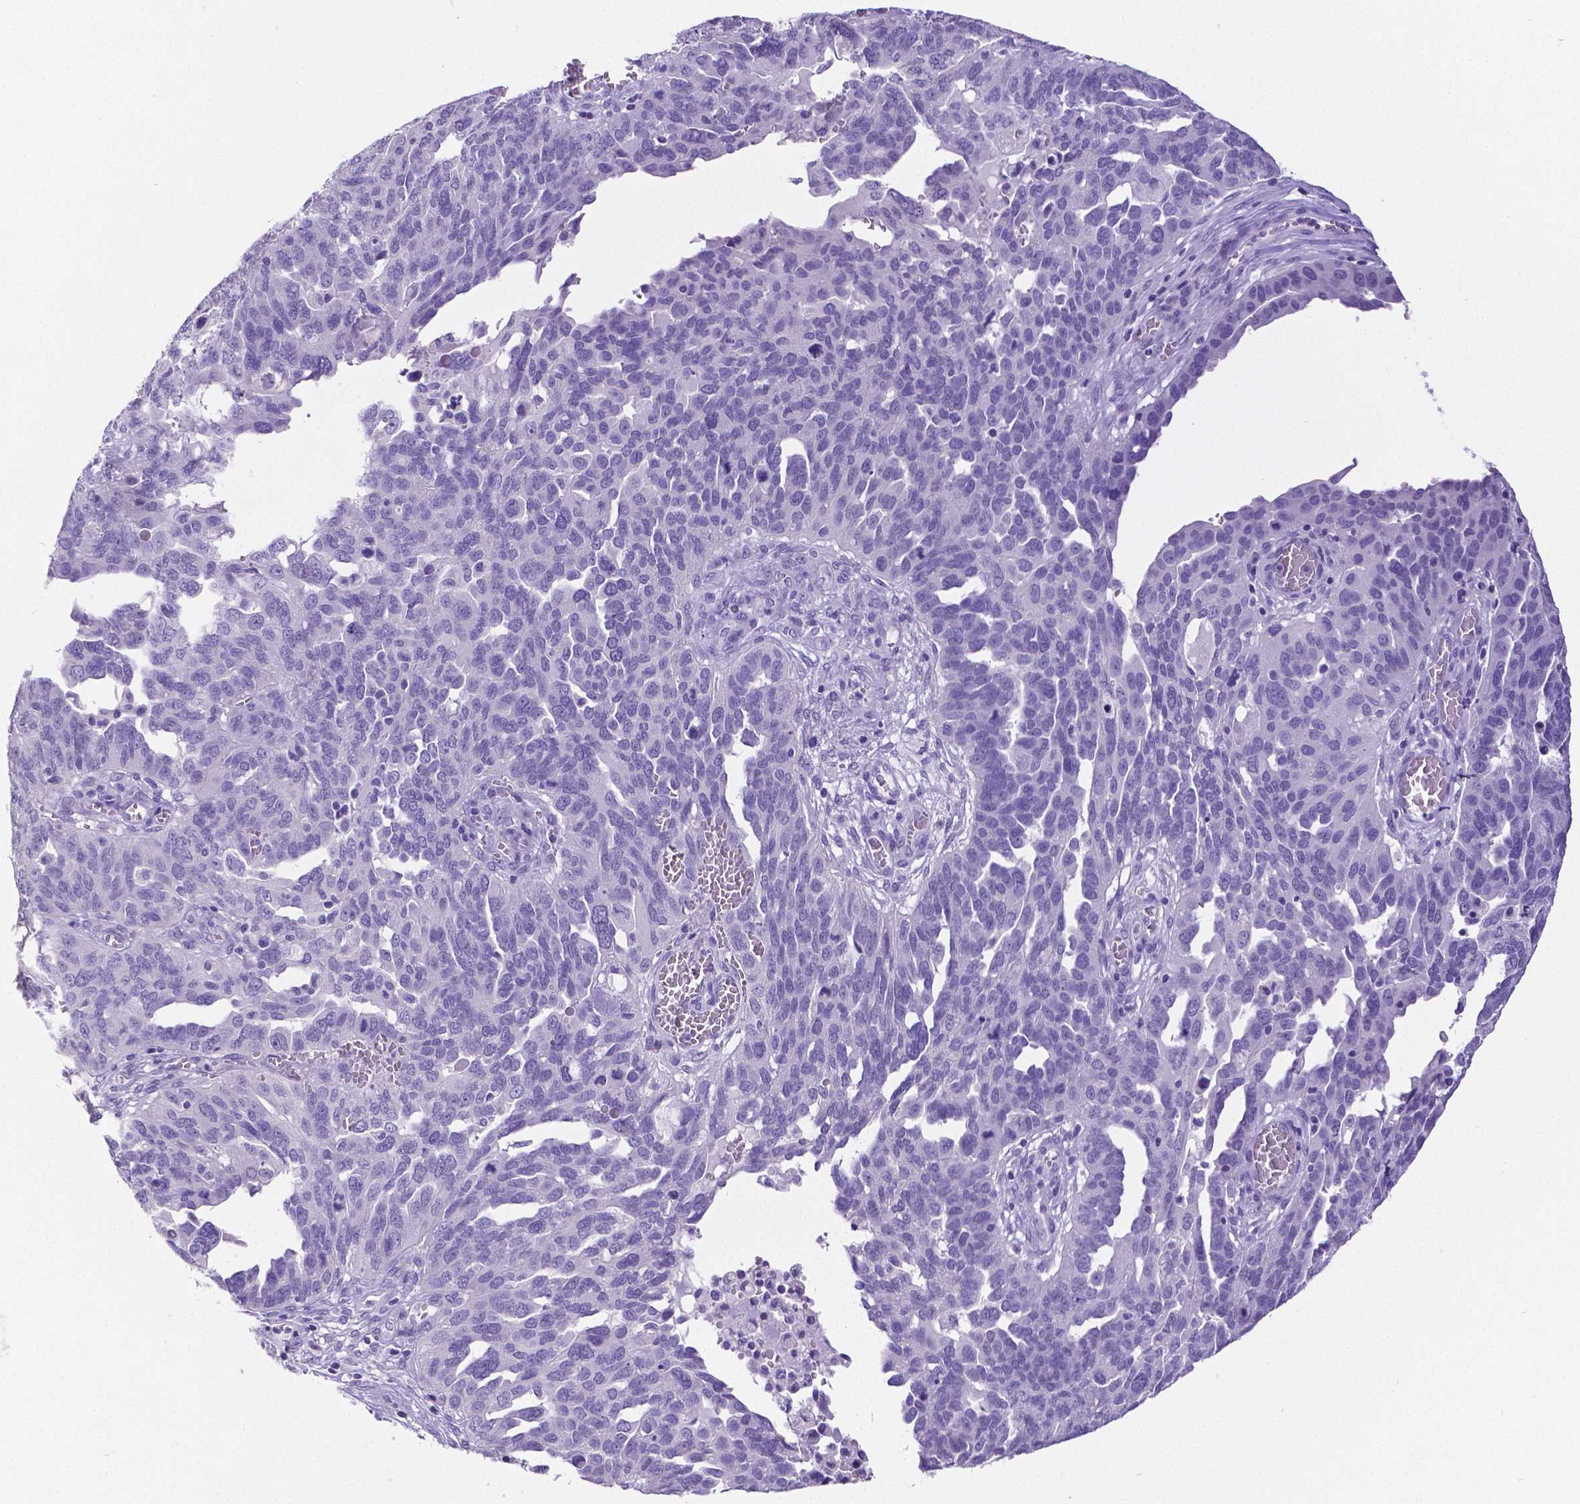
{"staining": {"intensity": "negative", "quantity": "none", "location": "none"}, "tissue": "ovarian cancer", "cell_type": "Tumor cells", "image_type": "cancer", "snomed": [{"axis": "morphology", "description": "Carcinoma, endometroid"}, {"axis": "topography", "description": "Soft tissue"}, {"axis": "topography", "description": "Ovary"}], "caption": "Immunohistochemistry image of neoplastic tissue: human ovarian cancer (endometroid carcinoma) stained with DAB shows no significant protein positivity in tumor cells.", "gene": "SATB2", "patient": {"sex": "female", "age": 52}}